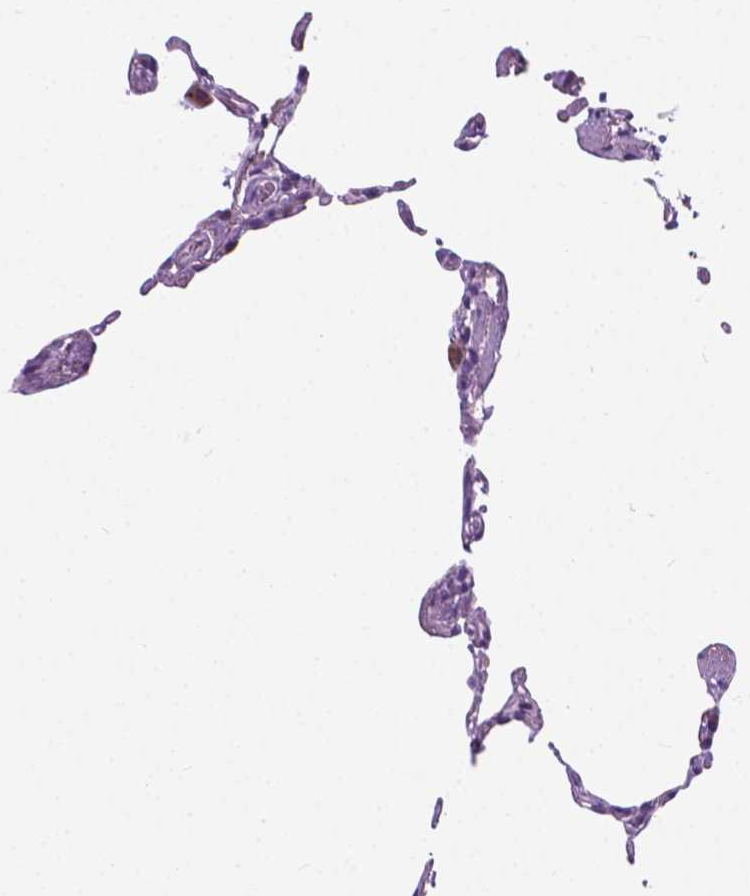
{"staining": {"intensity": "negative", "quantity": "none", "location": "none"}, "tissue": "lung", "cell_type": "Alveolar cells", "image_type": "normal", "snomed": [{"axis": "morphology", "description": "Normal tissue, NOS"}, {"axis": "topography", "description": "Lung"}], "caption": "High power microscopy histopathology image of an immunohistochemistry (IHC) photomicrograph of unremarkable lung, revealing no significant positivity in alveolar cells.", "gene": "ARMS2", "patient": {"sex": "female", "age": 57}}